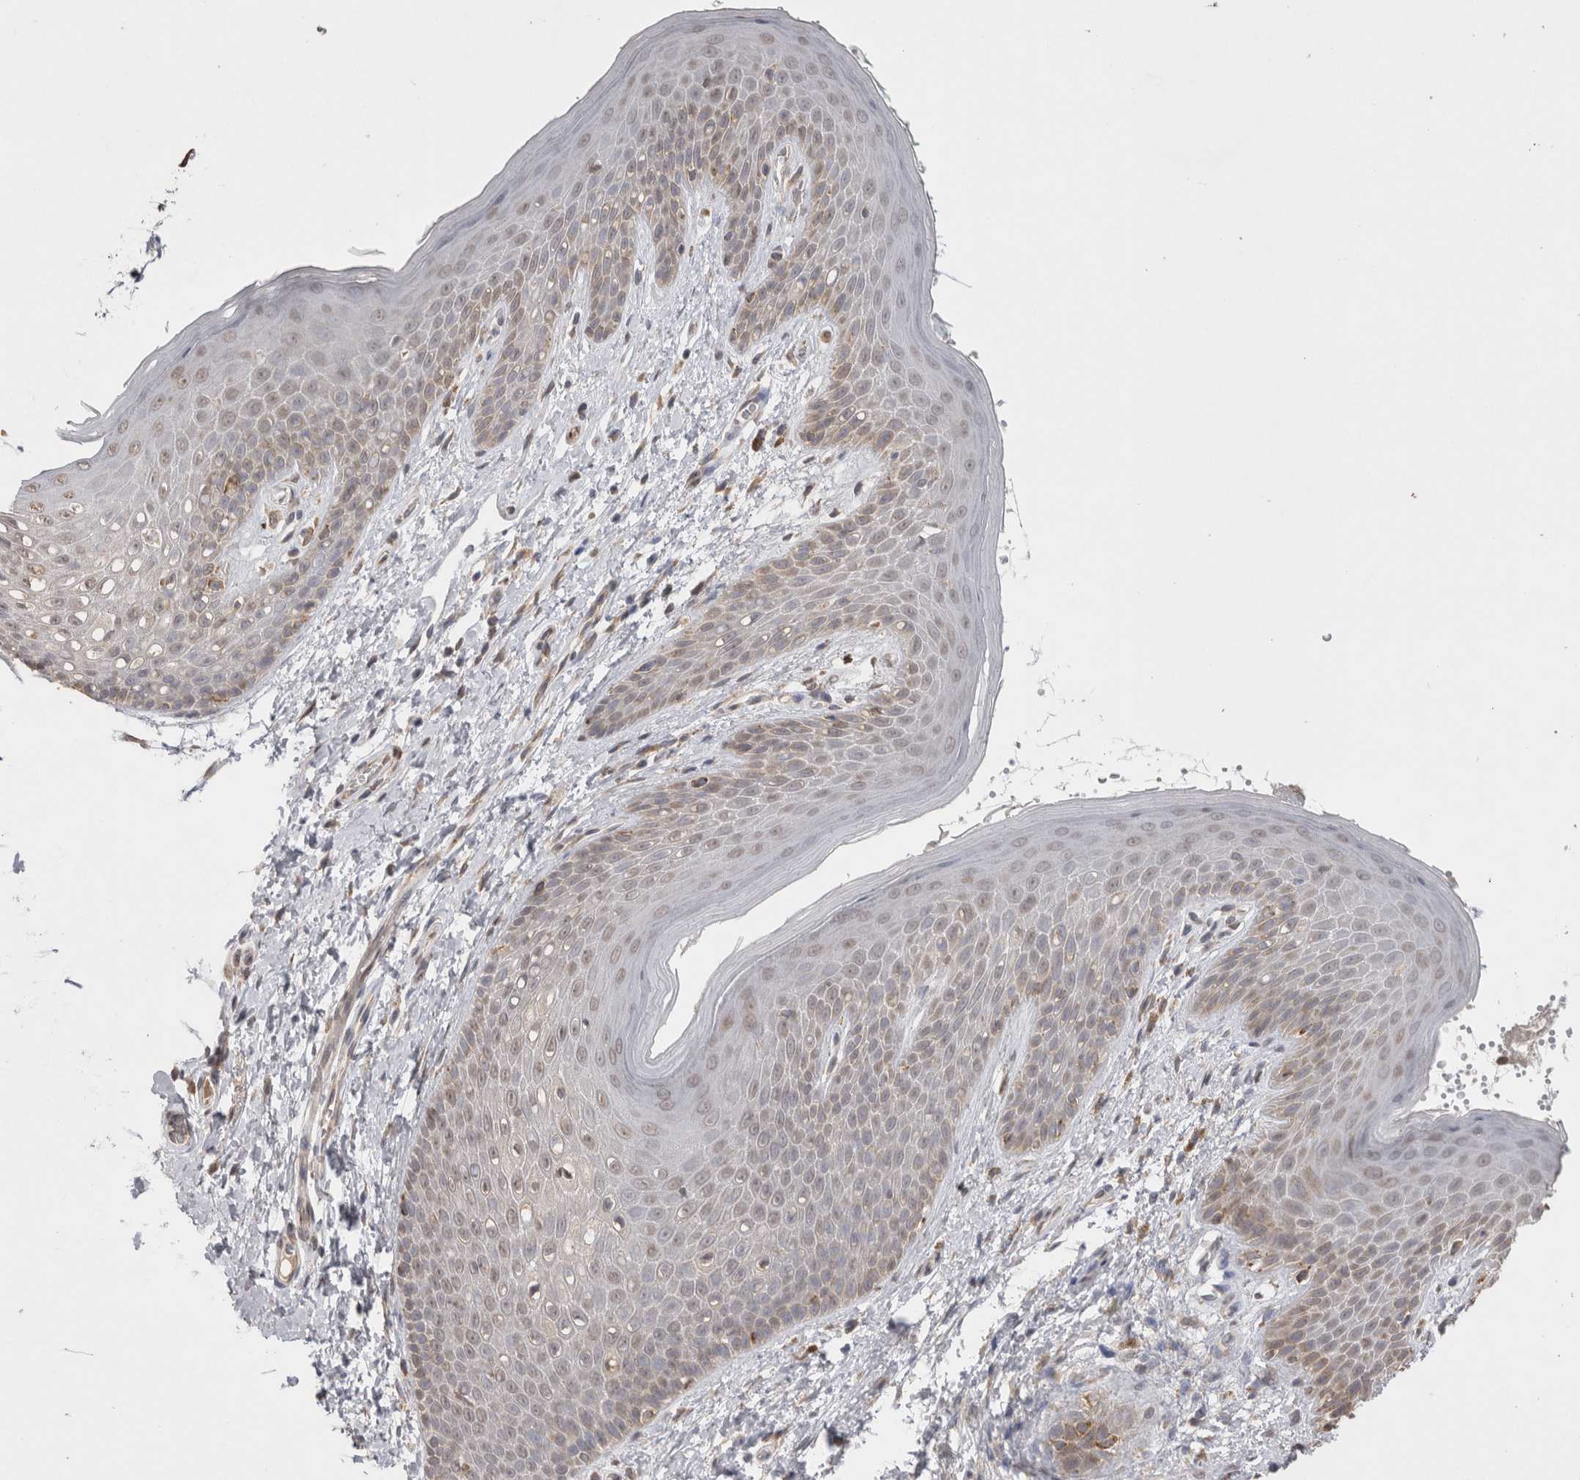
{"staining": {"intensity": "weak", "quantity": "25%-75%", "location": "cytoplasmic/membranous"}, "tissue": "skin", "cell_type": "Epidermal cells", "image_type": "normal", "snomed": [{"axis": "morphology", "description": "Normal tissue, NOS"}, {"axis": "topography", "description": "Anal"}], "caption": "Immunohistochemistry photomicrograph of normal human skin stained for a protein (brown), which exhibits low levels of weak cytoplasmic/membranous expression in about 25%-75% of epidermal cells.", "gene": "NOMO1", "patient": {"sex": "male", "age": 74}}